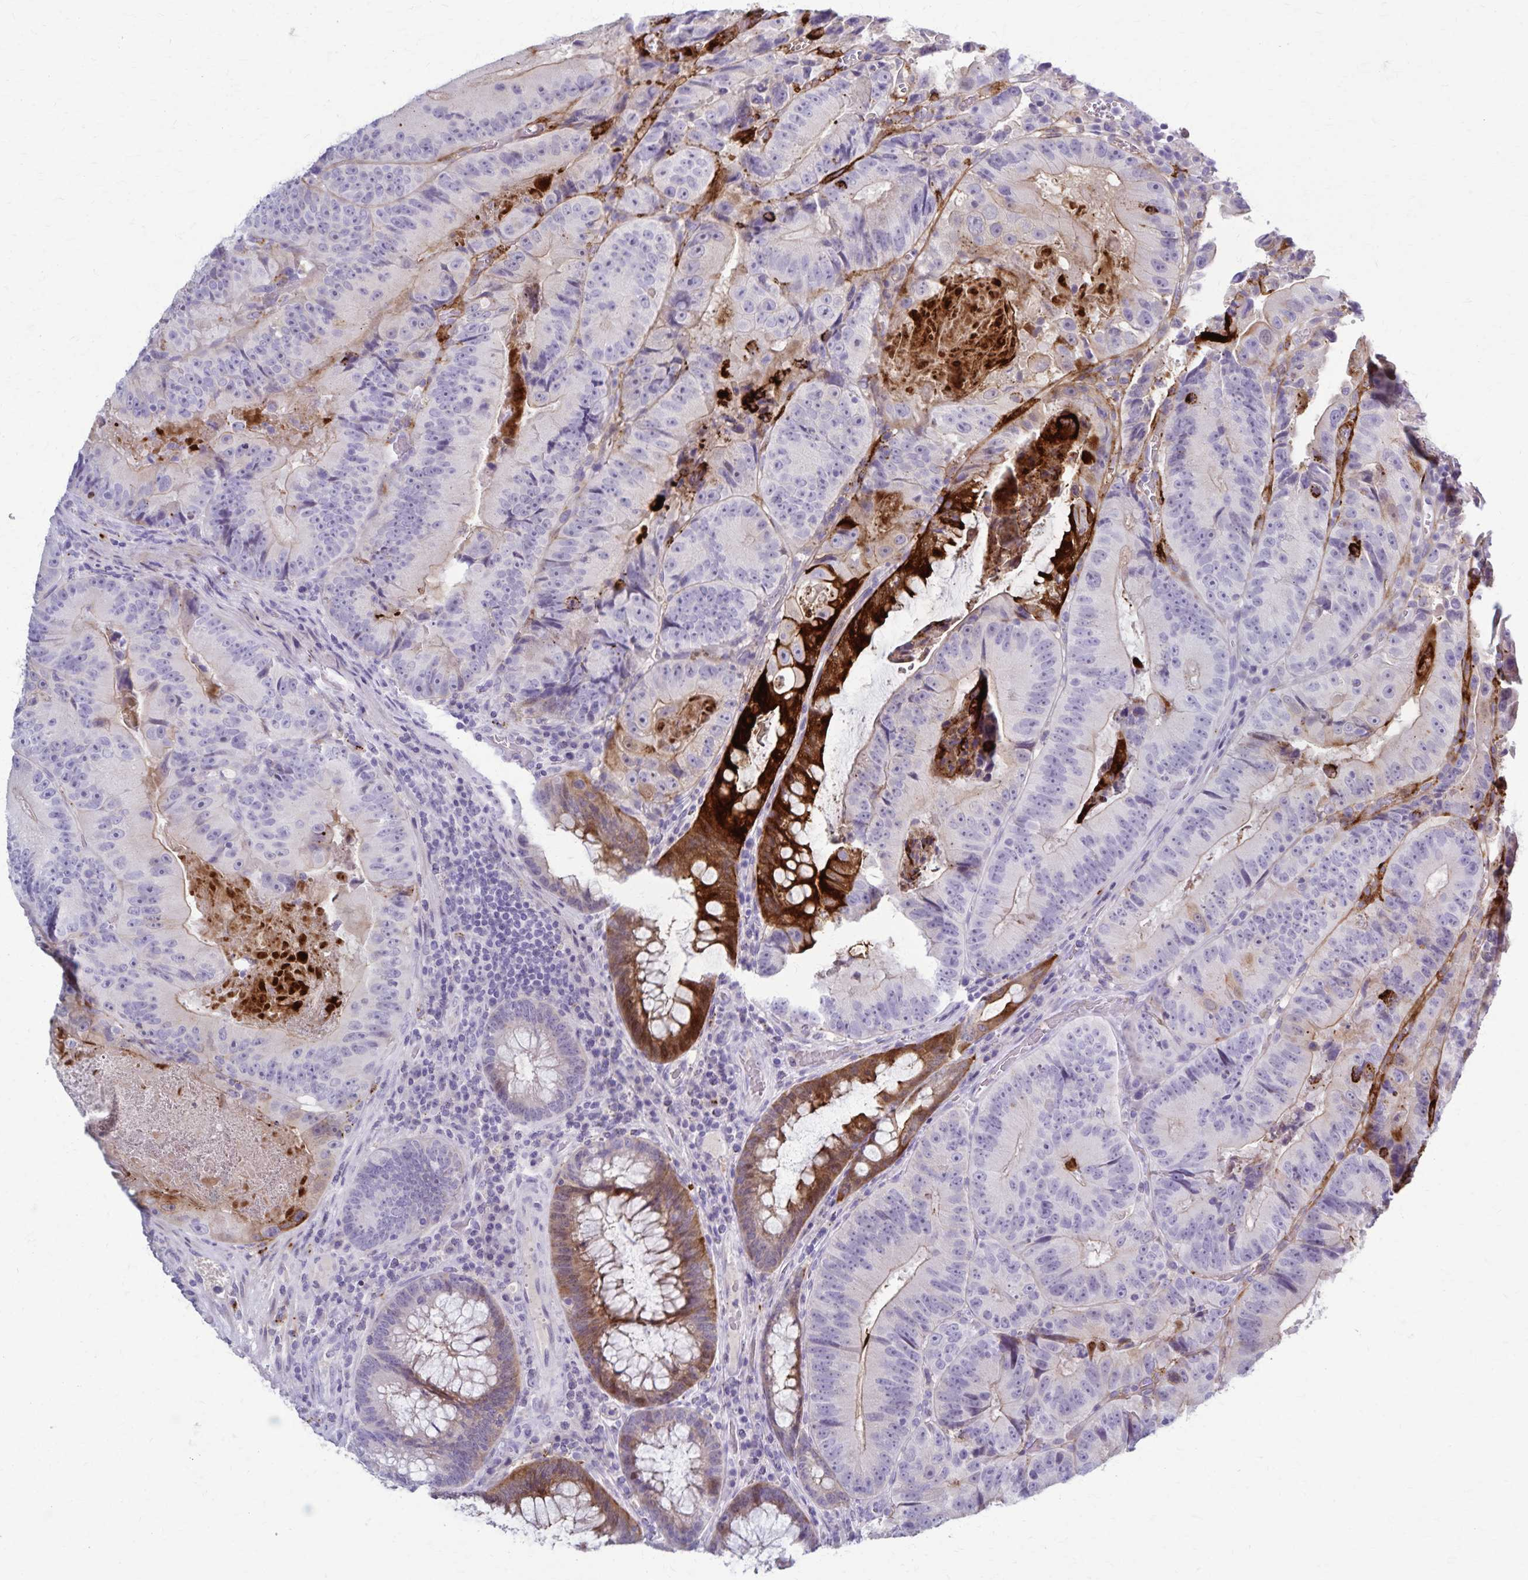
{"staining": {"intensity": "strong", "quantity": "<25%", "location": "cytoplasmic/membranous"}, "tissue": "colorectal cancer", "cell_type": "Tumor cells", "image_type": "cancer", "snomed": [{"axis": "morphology", "description": "Adenocarcinoma, NOS"}, {"axis": "topography", "description": "Colon"}], "caption": "Human adenocarcinoma (colorectal) stained with a protein marker displays strong staining in tumor cells.", "gene": "TMEM60", "patient": {"sex": "female", "age": 86}}